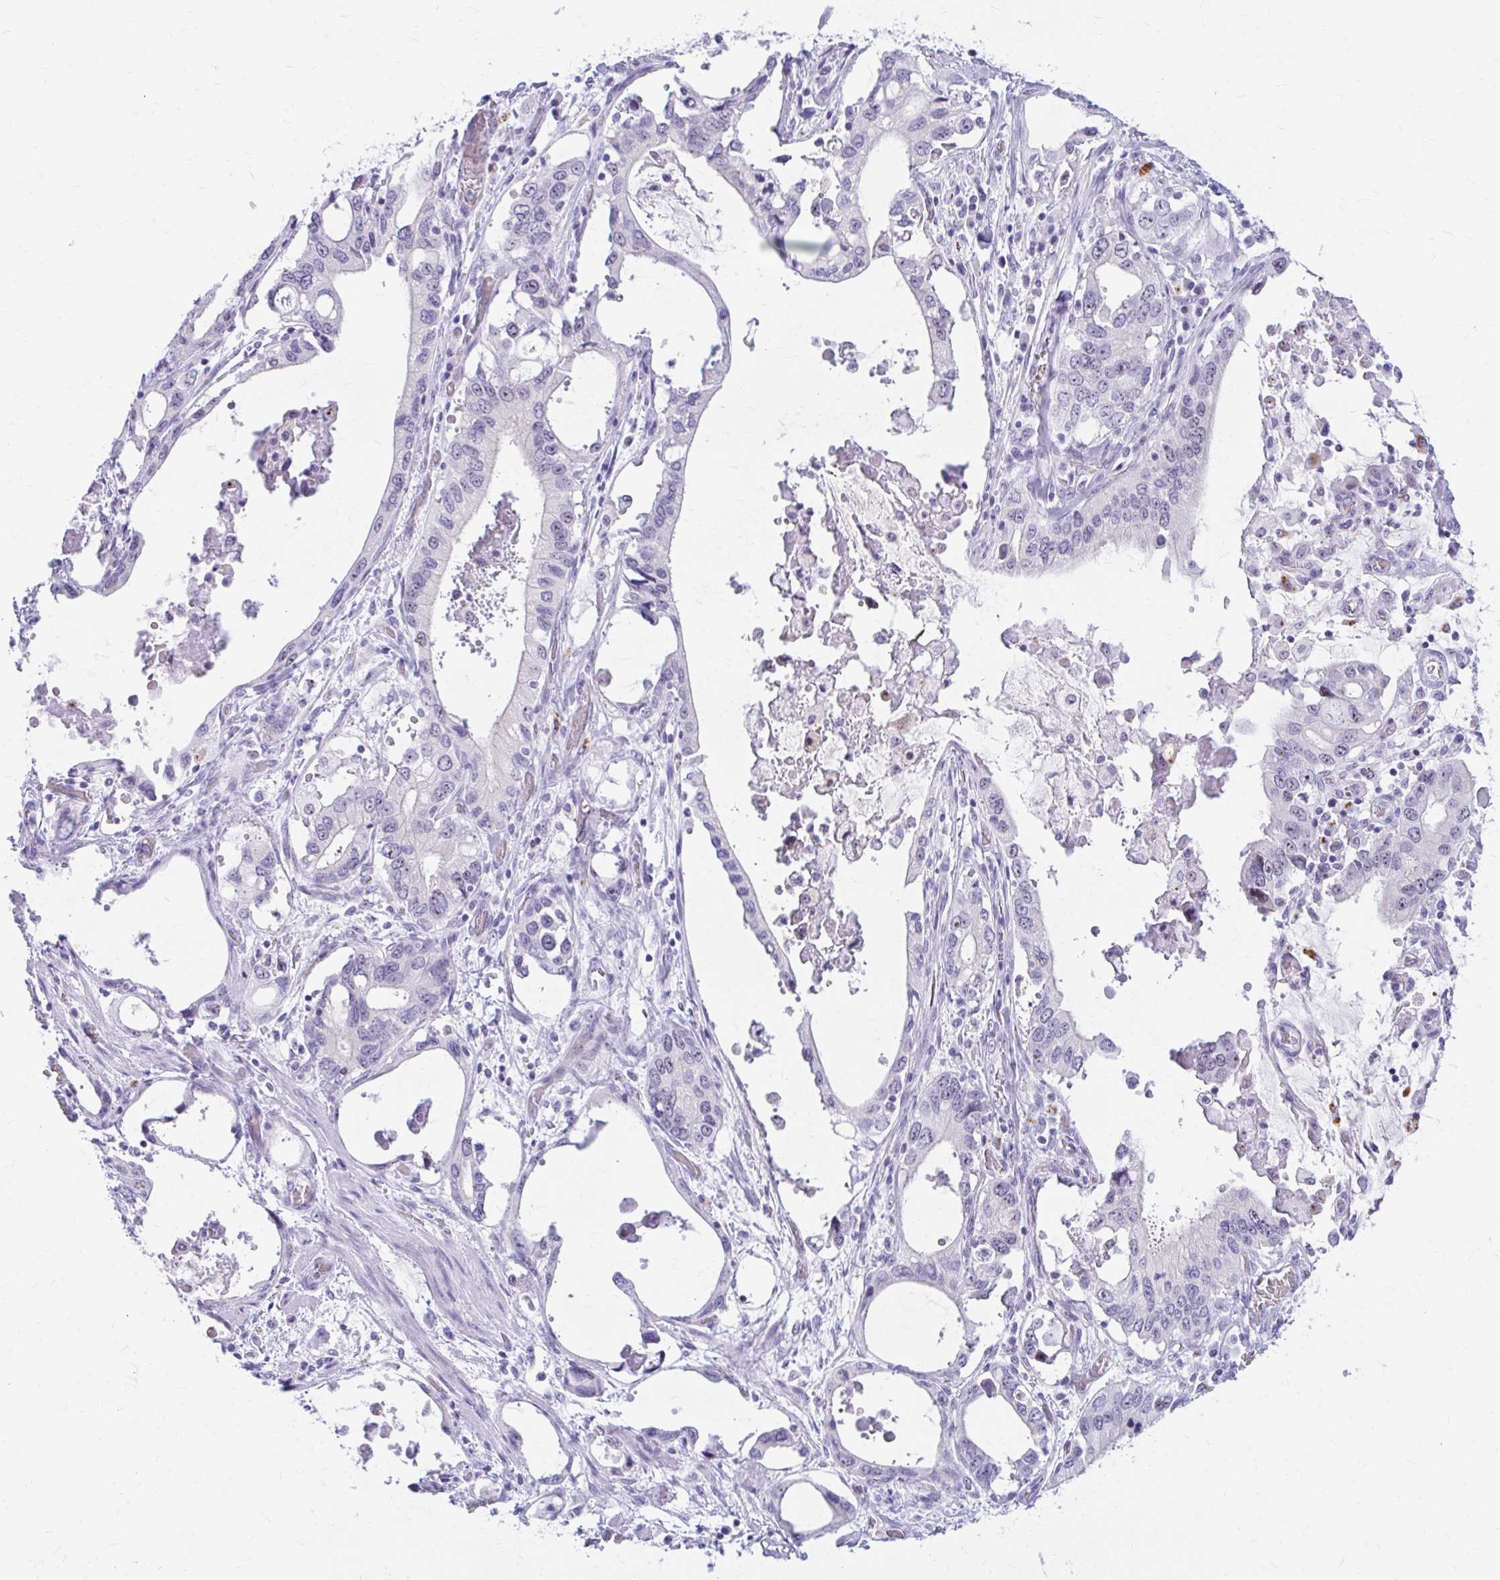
{"staining": {"intensity": "strong", "quantity": "<25%", "location": "nuclear"}, "tissue": "stomach cancer", "cell_type": "Tumor cells", "image_type": "cancer", "snomed": [{"axis": "morphology", "description": "Adenocarcinoma, NOS"}, {"axis": "topography", "description": "Stomach, upper"}], "caption": "A brown stain labels strong nuclear staining of a protein in stomach adenocarcinoma tumor cells.", "gene": "FTSJ3", "patient": {"sex": "male", "age": 74}}